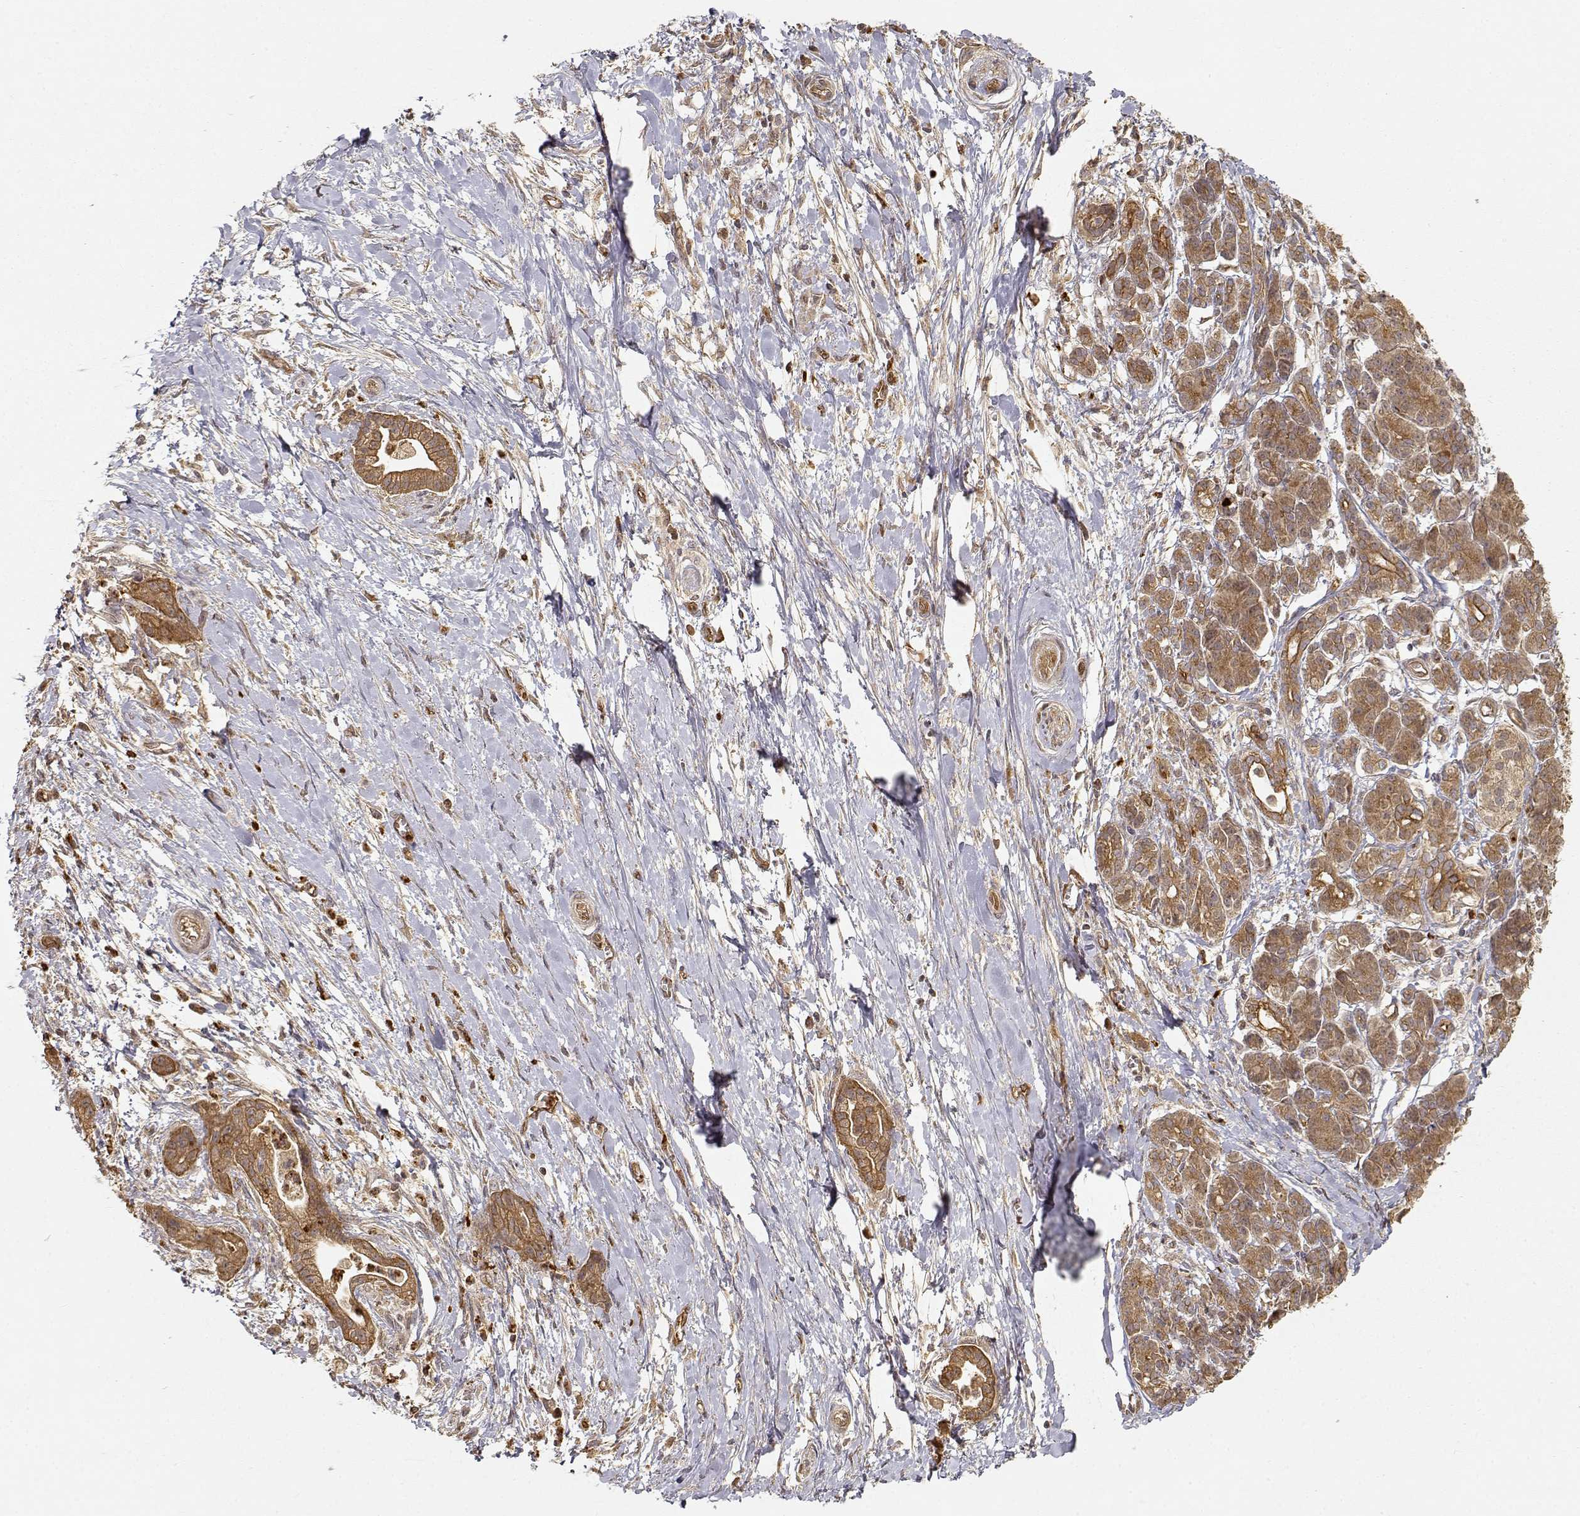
{"staining": {"intensity": "moderate", "quantity": ">75%", "location": "cytoplasmic/membranous"}, "tissue": "pancreatic cancer", "cell_type": "Tumor cells", "image_type": "cancer", "snomed": [{"axis": "morphology", "description": "Normal tissue, NOS"}, {"axis": "morphology", "description": "Adenocarcinoma, NOS"}, {"axis": "topography", "description": "Lymph node"}, {"axis": "topography", "description": "Pancreas"}], "caption": "Moderate cytoplasmic/membranous protein expression is seen in approximately >75% of tumor cells in pancreatic cancer (adenocarcinoma). The protein is shown in brown color, while the nuclei are stained blue.", "gene": "CDK5RAP2", "patient": {"sex": "female", "age": 58}}